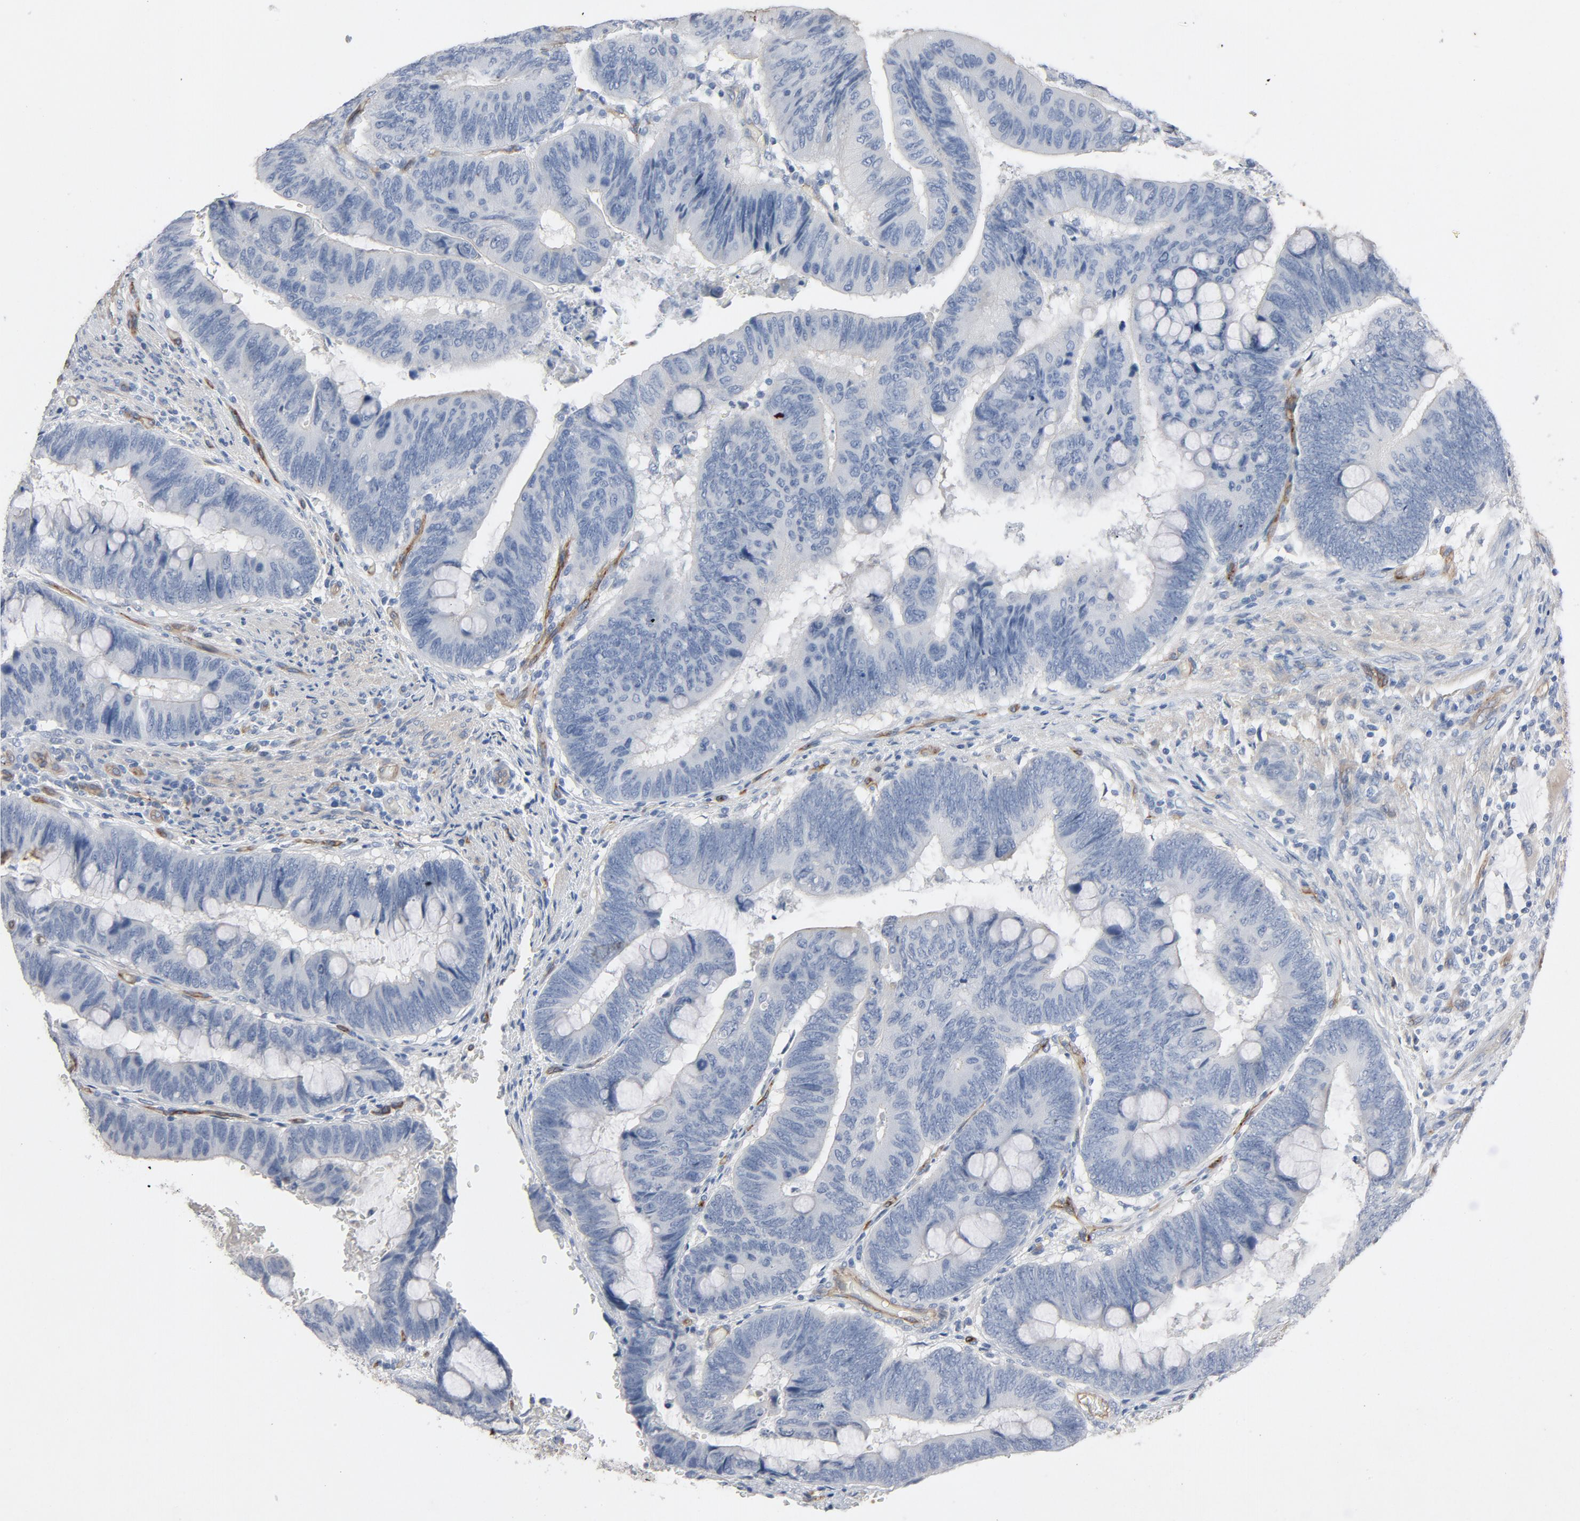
{"staining": {"intensity": "negative", "quantity": "none", "location": "none"}, "tissue": "colorectal cancer", "cell_type": "Tumor cells", "image_type": "cancer", "snomed": [{"axis": "morphology", "description": "Normal tissue, NOS"}, {"axis": "morphology", "description": "Adenocarcinoma, NOS"}, {"axis": "topography", "description": "Rectum"}], "caption": "IHC of colorectal adenocarcinoma reveals no expression in tumor cells. Nuclei are stained in blue.", "gene": "KDR", "patient": {"sex": "male", "age": 92}}